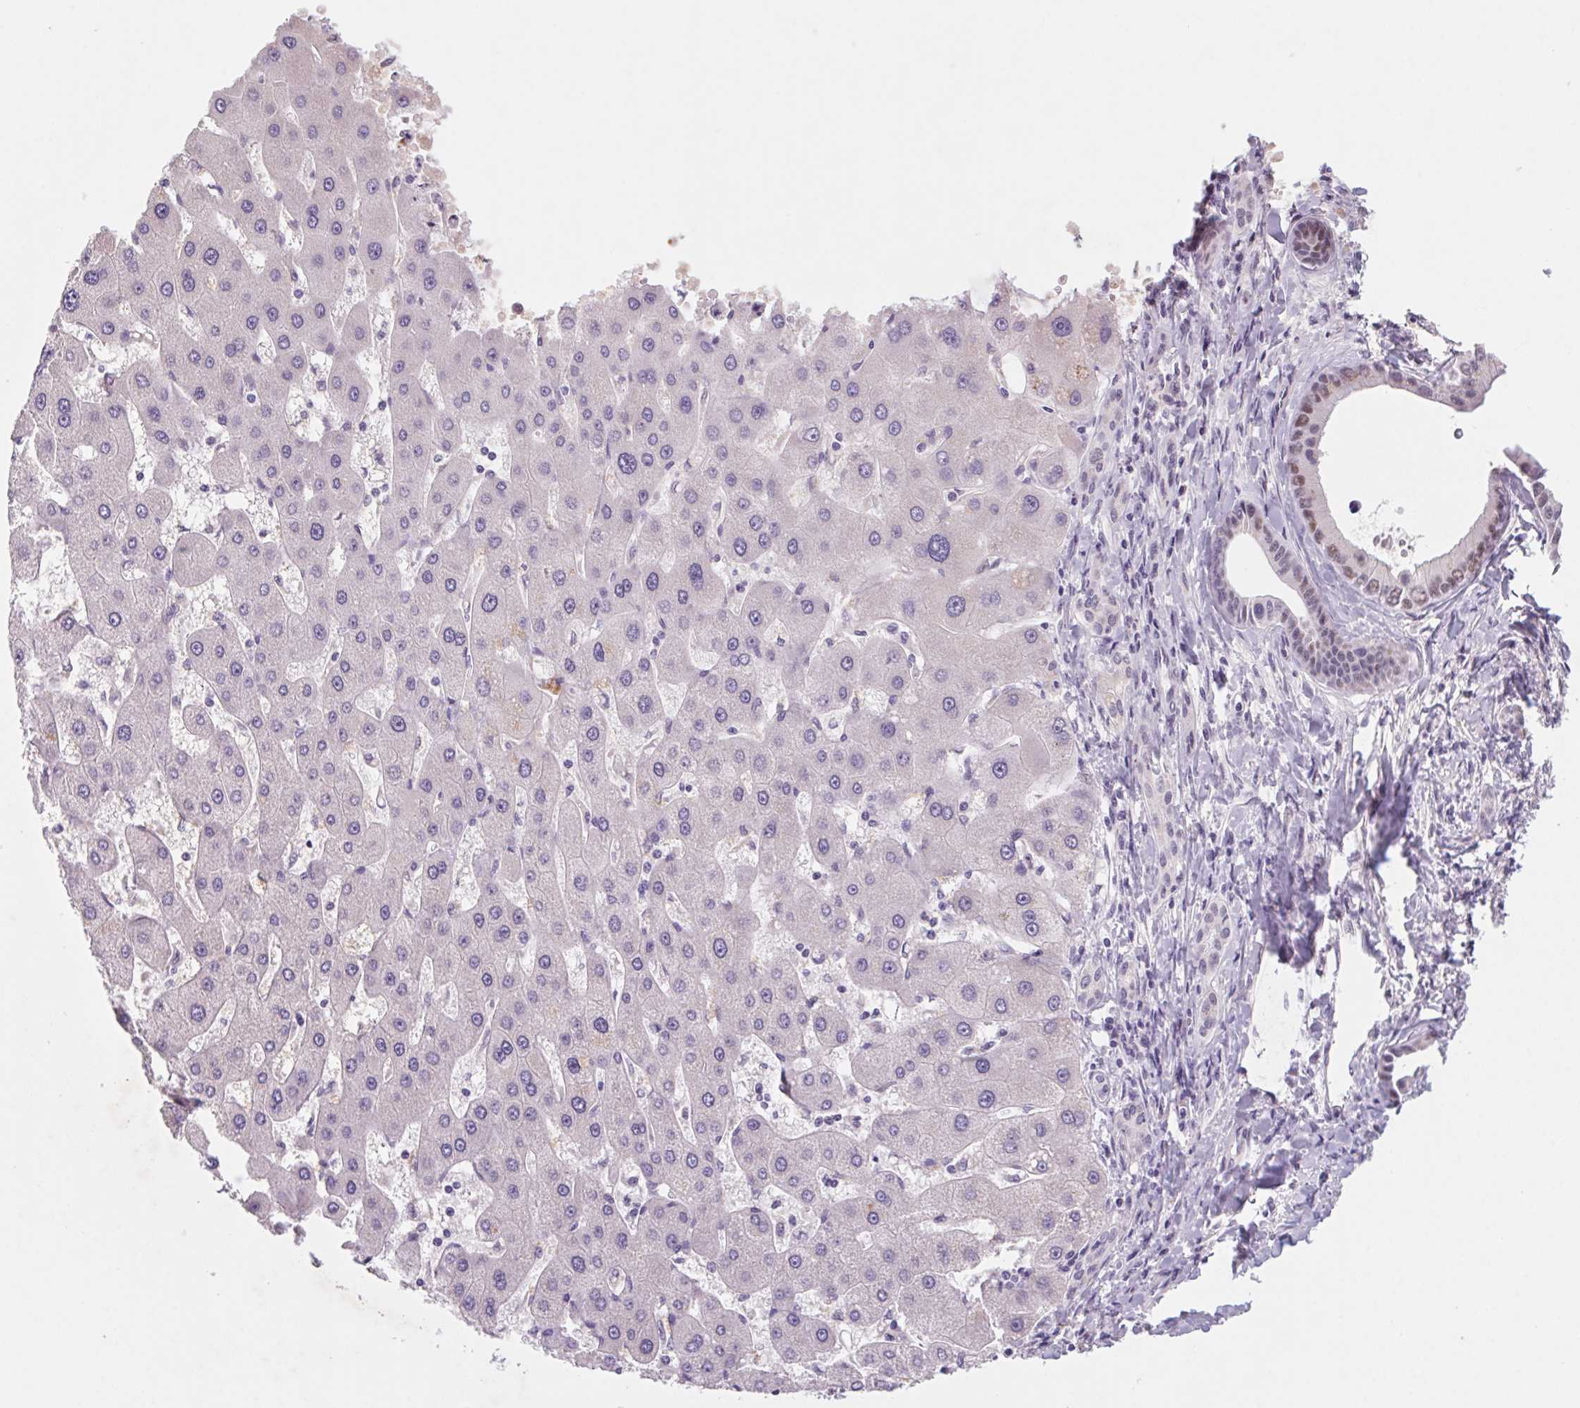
{"staining": {"intensity": "negative", "quantity": "none", "location": "none"}, "tissue": "liver cancer", "cell_type": "Tumor cells", "image_type": "cancer", "snomed": [{"axis": "morphology", "description": "Cholangiocarcinoma"}, {"axis": "topography", "description": "Liver"}], "caption": "An immunohistochemistry (IHC) photomicrograph of cholangiocarcinoma (liver) is shown. There is no staining in tumor cells of cholangiocarcinoma (liver). Brightfield microscopy of immunohistochemistry (IHC) stained with DAB (3,3'-diaminobenzidine) (brown) and hematoxylin (blue), captured at high magnification.", "gene": "DPPA5", "patient": {"sex": "male", "age": 66}}